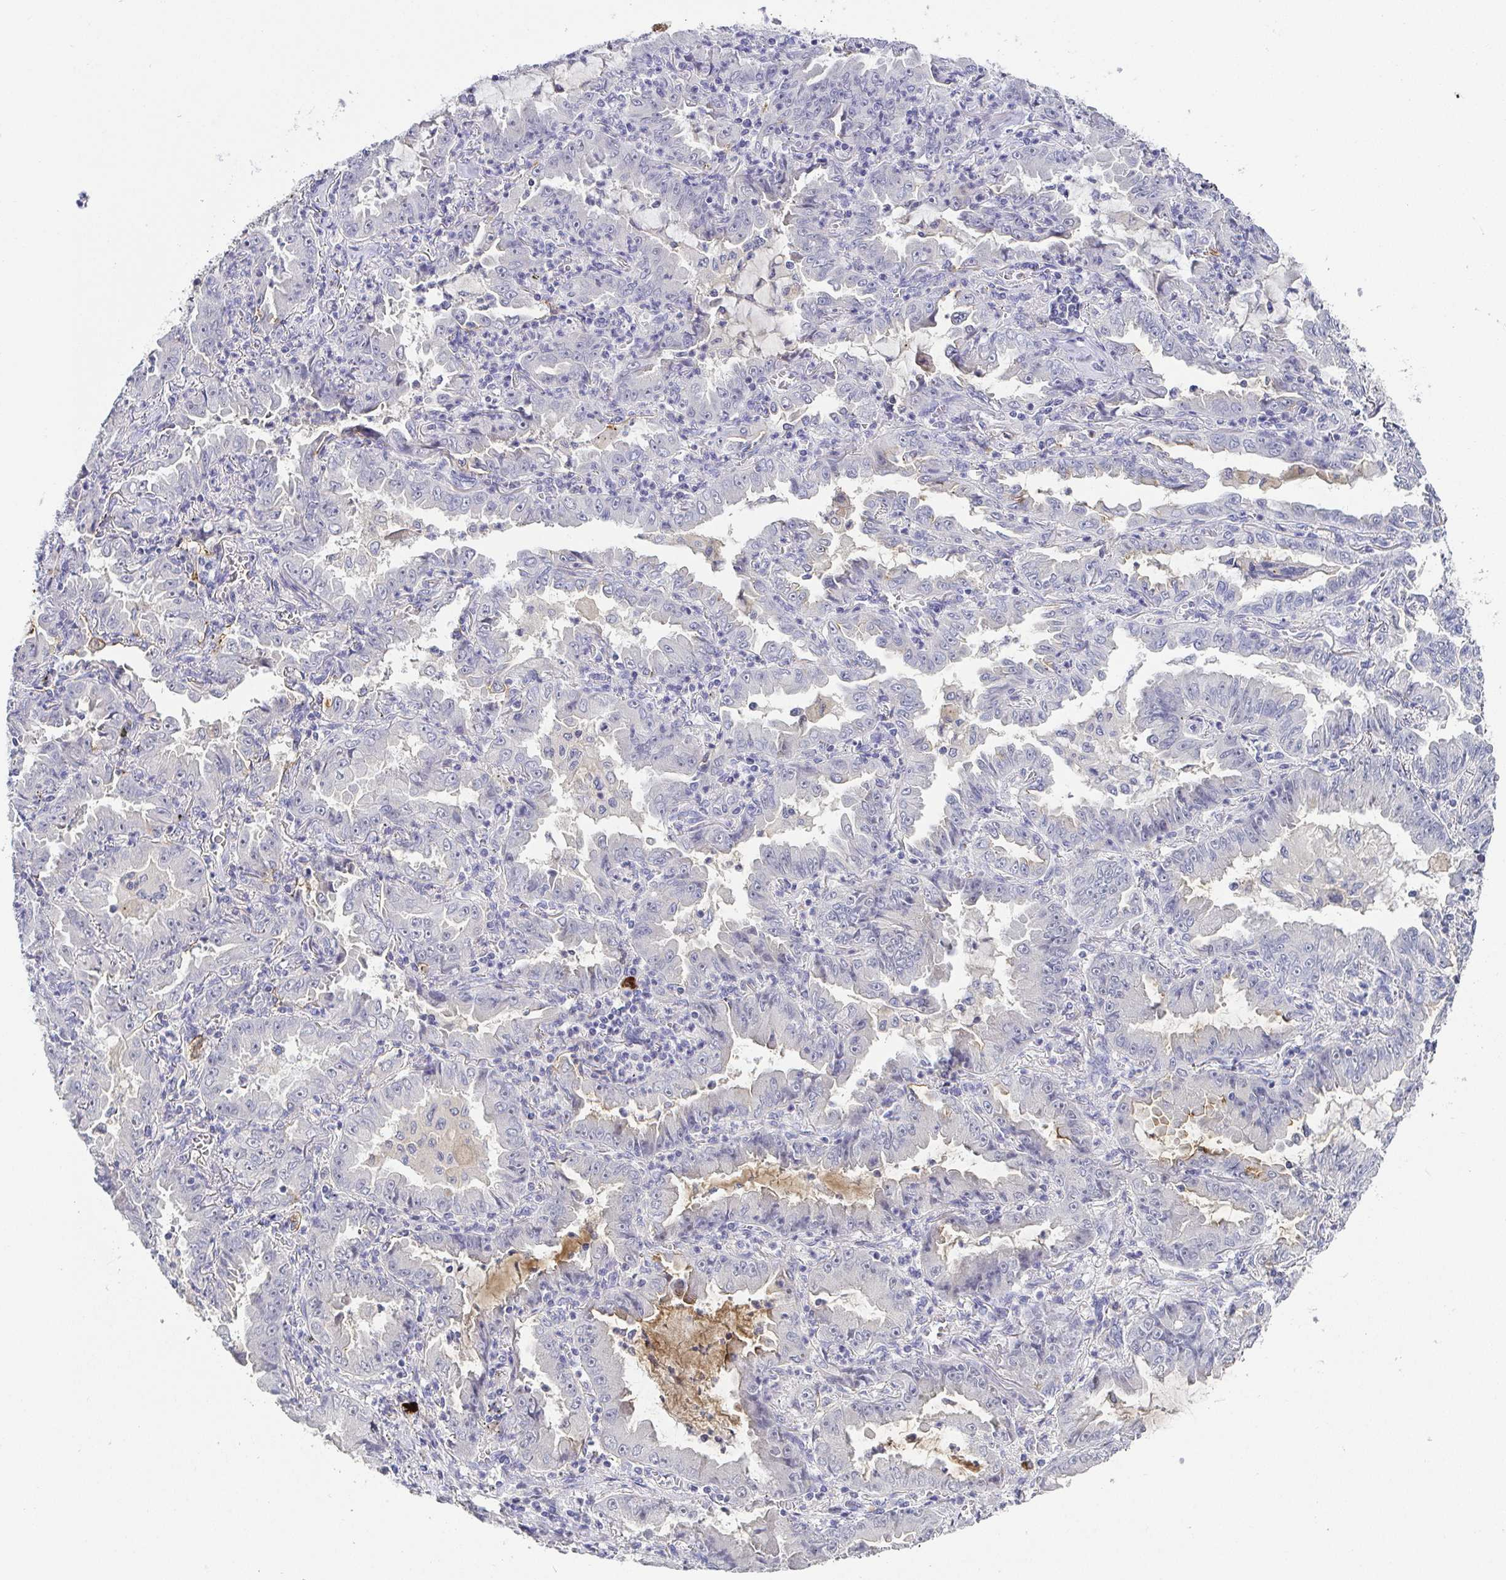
{"staining": {"intensity": "negative", "quantity": "none", "location": "none"}, "tissue": "lung cancer", "cell_type": "Tumor cells", "image_type": "cancer", "snomed": [{"axis": "morphology", "description": "Adenocarcinoma, NOS"}, {"axis": "topography", "description": "Lung"}], "caption": "Immunohistochemistry histopathology image of neoplastic tissue: lung cancer stained with DAB (3,3'-diaminobenzidine) exhibits no significant protein expression in tumor cells. (DAB (3,3'-diaminobenzidine) immunohistochemistry (IHC), high magnification).", "gene": "RNASE7", "patient": {"sex": "female", "age": 52}}